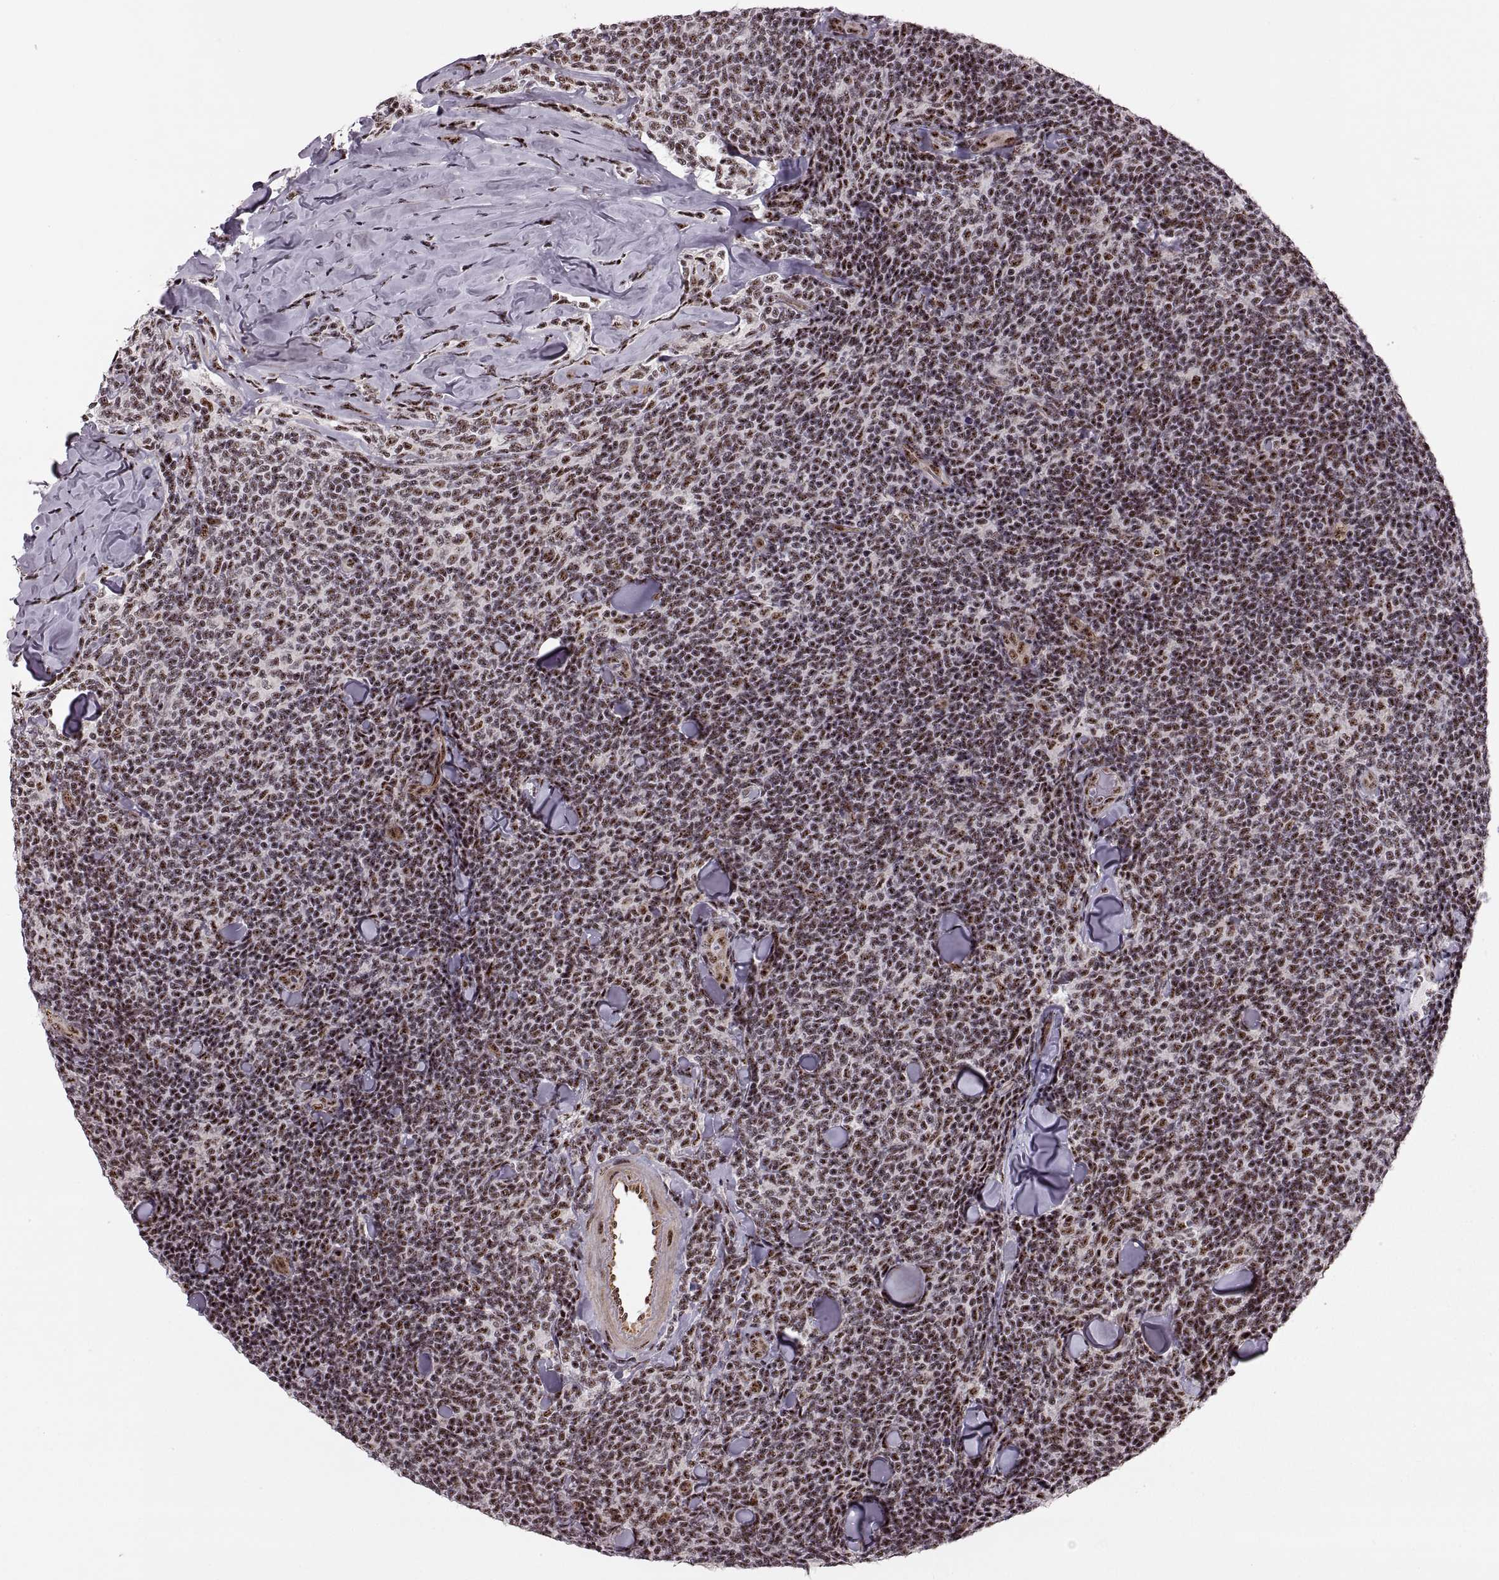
{"staining": {"intensity": "weak", "quantity": ">75%", "location": "nuclear"}, "tissue": "lymphoma", "cell_type": "Tumor cells", "image_type": "cancer", "snomed": [{"axis": "morphology", "description": "Malignant lymphoma, non-Hodgkin's type, Low grade"}, {"axis": "topography", "description": "Lymph node"}], "caption": "A brown stain highlights weak nuclear positivity of a protein in lymphoma tumor cells.", "gene": "ZCCHC17", "patient": {"sex": "female", "age": 56}}